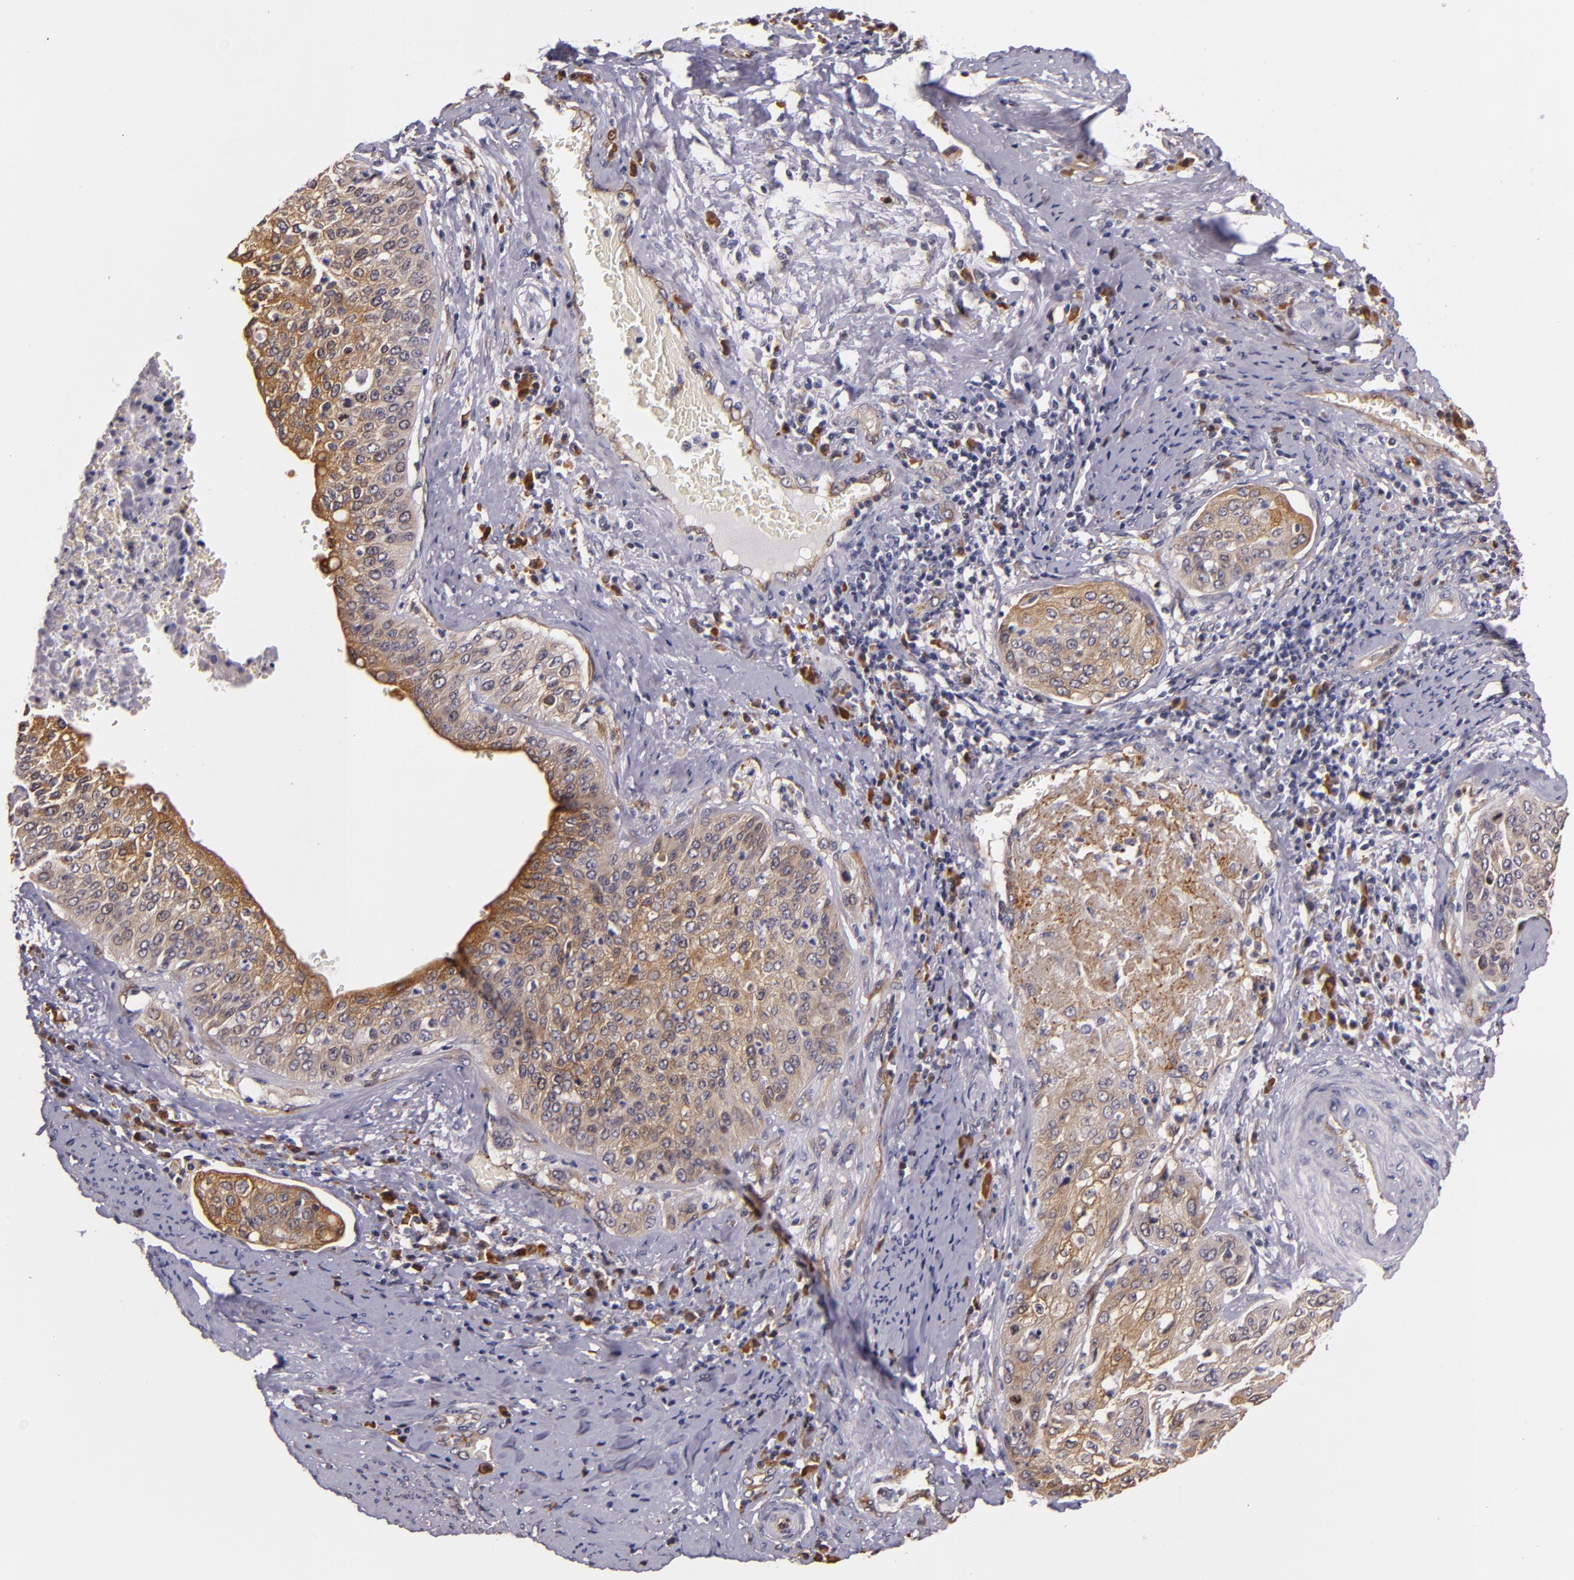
{"staining": {"intensity": "moderate", "quantity": "25%-75%", "location": "cytoplasmic/membranous"}, "tissue": "cervical cancer", "cell_type": "Tumor cells", "image_type": "cancer", "snomed": [{"axis": "morphology", "description": "Squamous cell carcinoma, NOS"}, {"axis": "topography", "description": "Cervix"}], "caption": "Cervical cancer stained with a protein marker reveals moderate staining in tumor cells.", "gene": "SYTL4", "patient": {"sex": "female", "age": 41}}